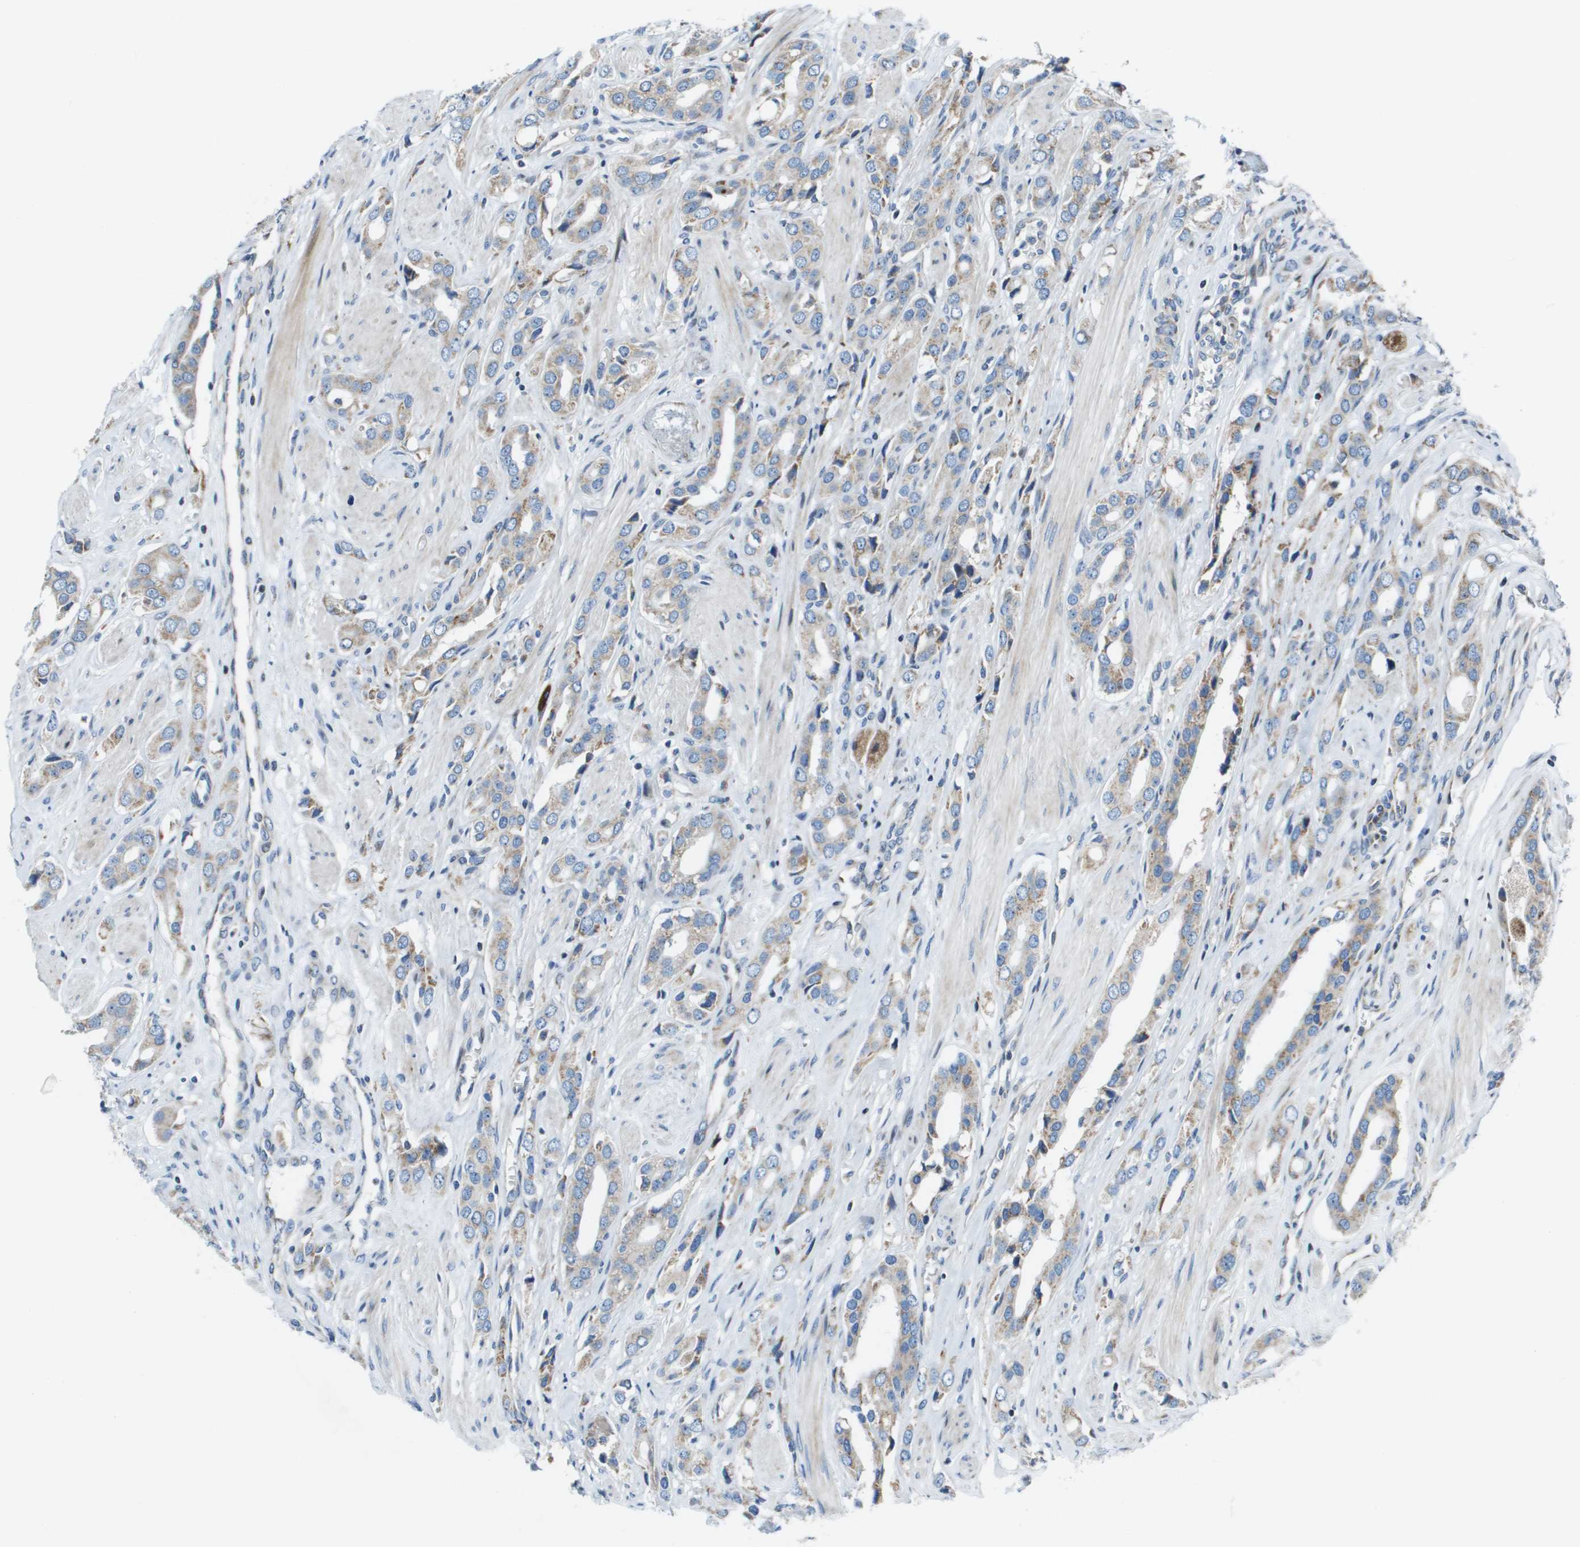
{"staining": {"intensity": "weak", "quantity": ">75%", "location": "cytoplasmic/membranous"}, "tissue": "prostate cancer", "cell_type": "Tumor cells", "image_type": "cancer", "snomed": [{"axis": "morphology", "description": "Adenocarcinoma, High grade"}, {"axis": "topography", "description": "Prostate"}], "caption": "Immunohistochemical staining of human prostate cancer reveals low levels of weak cytoplasmic/membranous protein expression in about >75% of tumor cells. The staining was performed using DAB (3,3'-diaminobenzidine) to visualize the protein expression in brown, while the nuclei were stained in blue with hematoxylin (Magnification: 20x).", "gene": "MGAT3", "patient": {"sex": "male", "age": 52}}